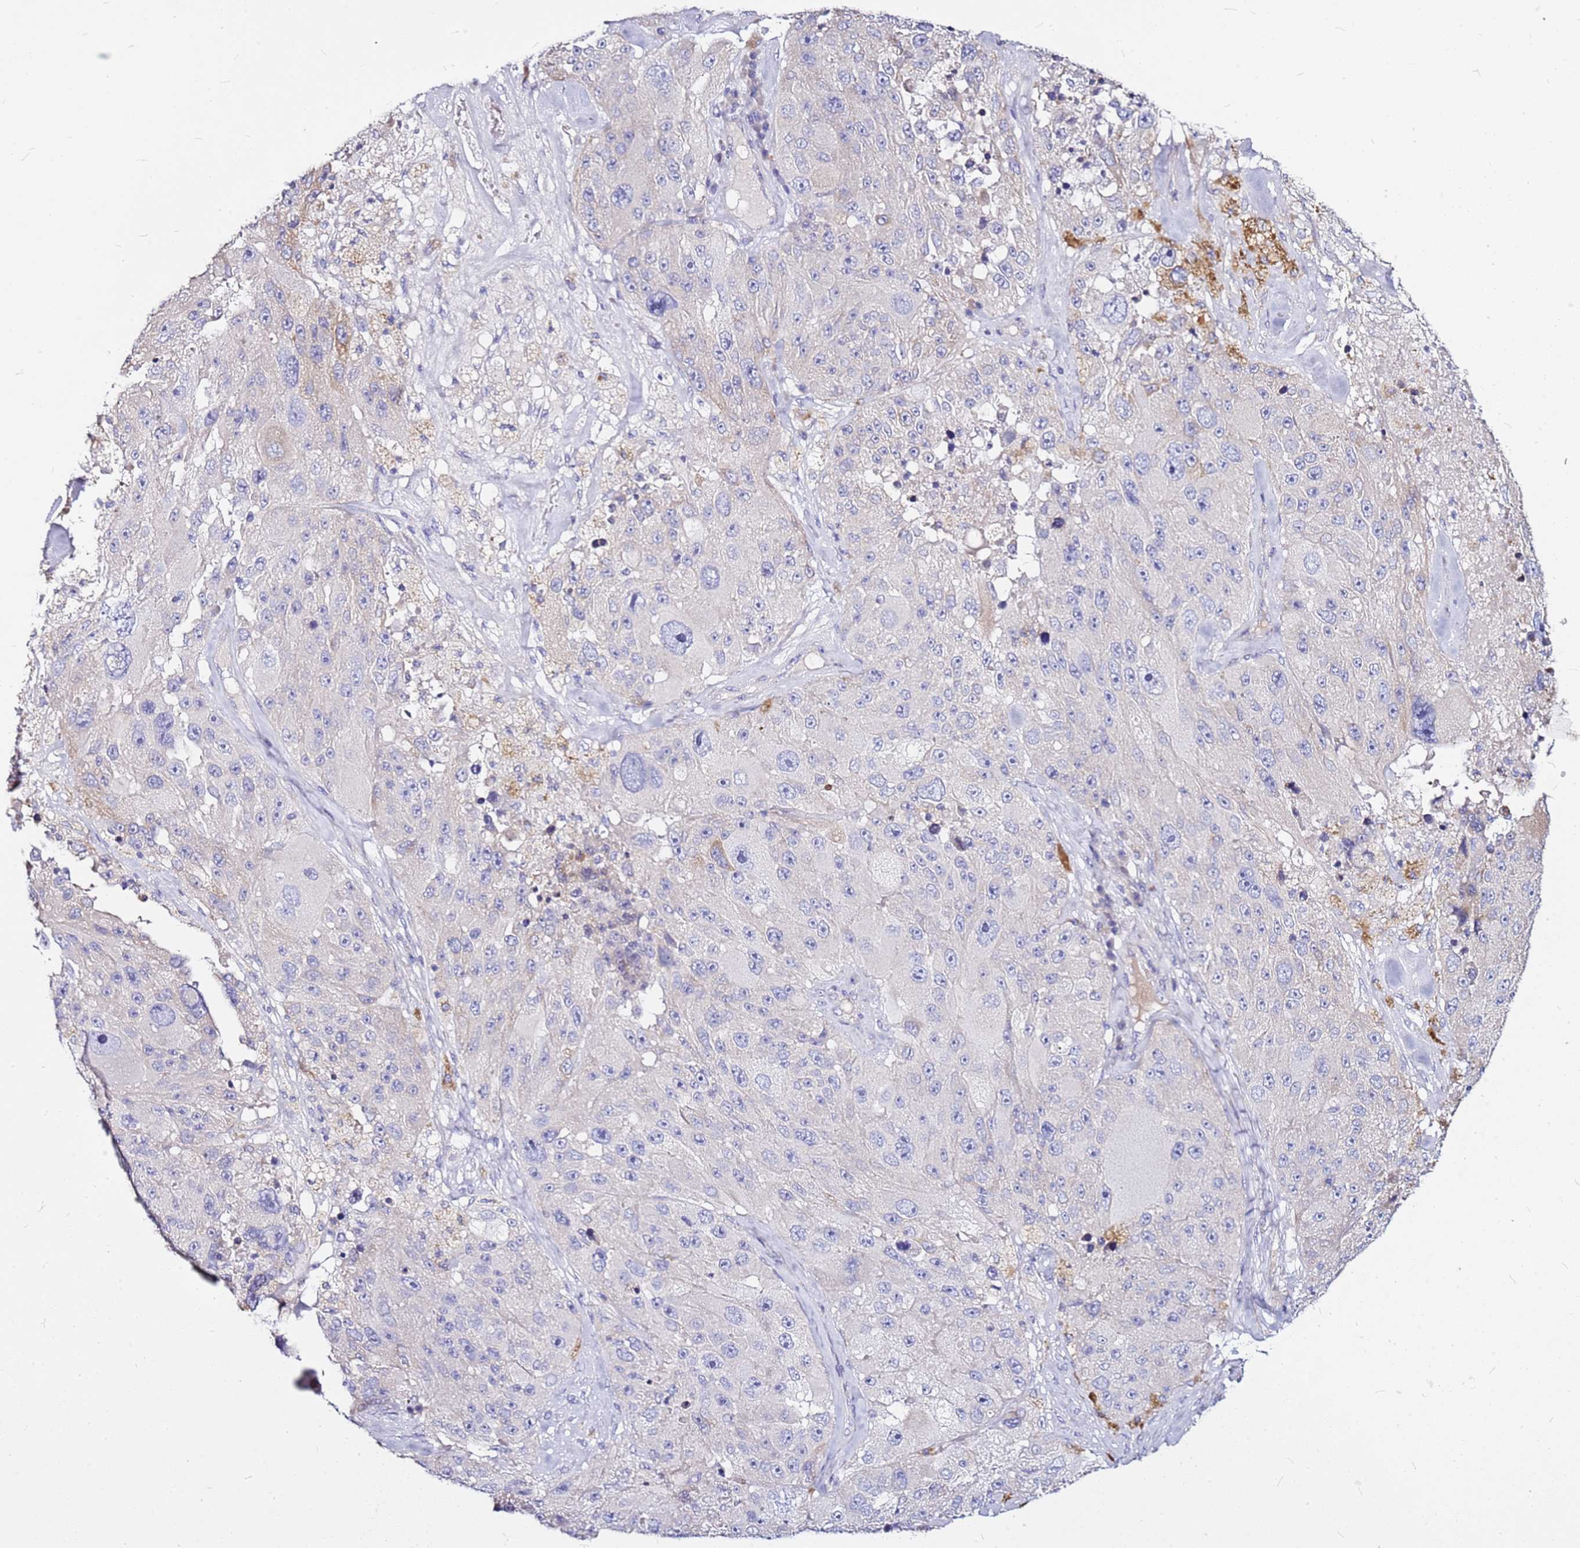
{"staining": {"intensity": "negative", "quantity": "none", "location": "none"}, "tissue": "melanoma", "cell_type": "Tumor cells", "image_type": "cancer", "snomed": [{"axis": "morphology", "description": "Malignant melanoma, Metastatic site"}, {"axis": "topography", "description": "Lymph node"}], "caption": "High power microscopy image of an immunohistochemistry image of melanoma, revealing no significant positivity in tumor cells.", "gene": "CASD1", "patient": {"sex": "male", "age": 62}}